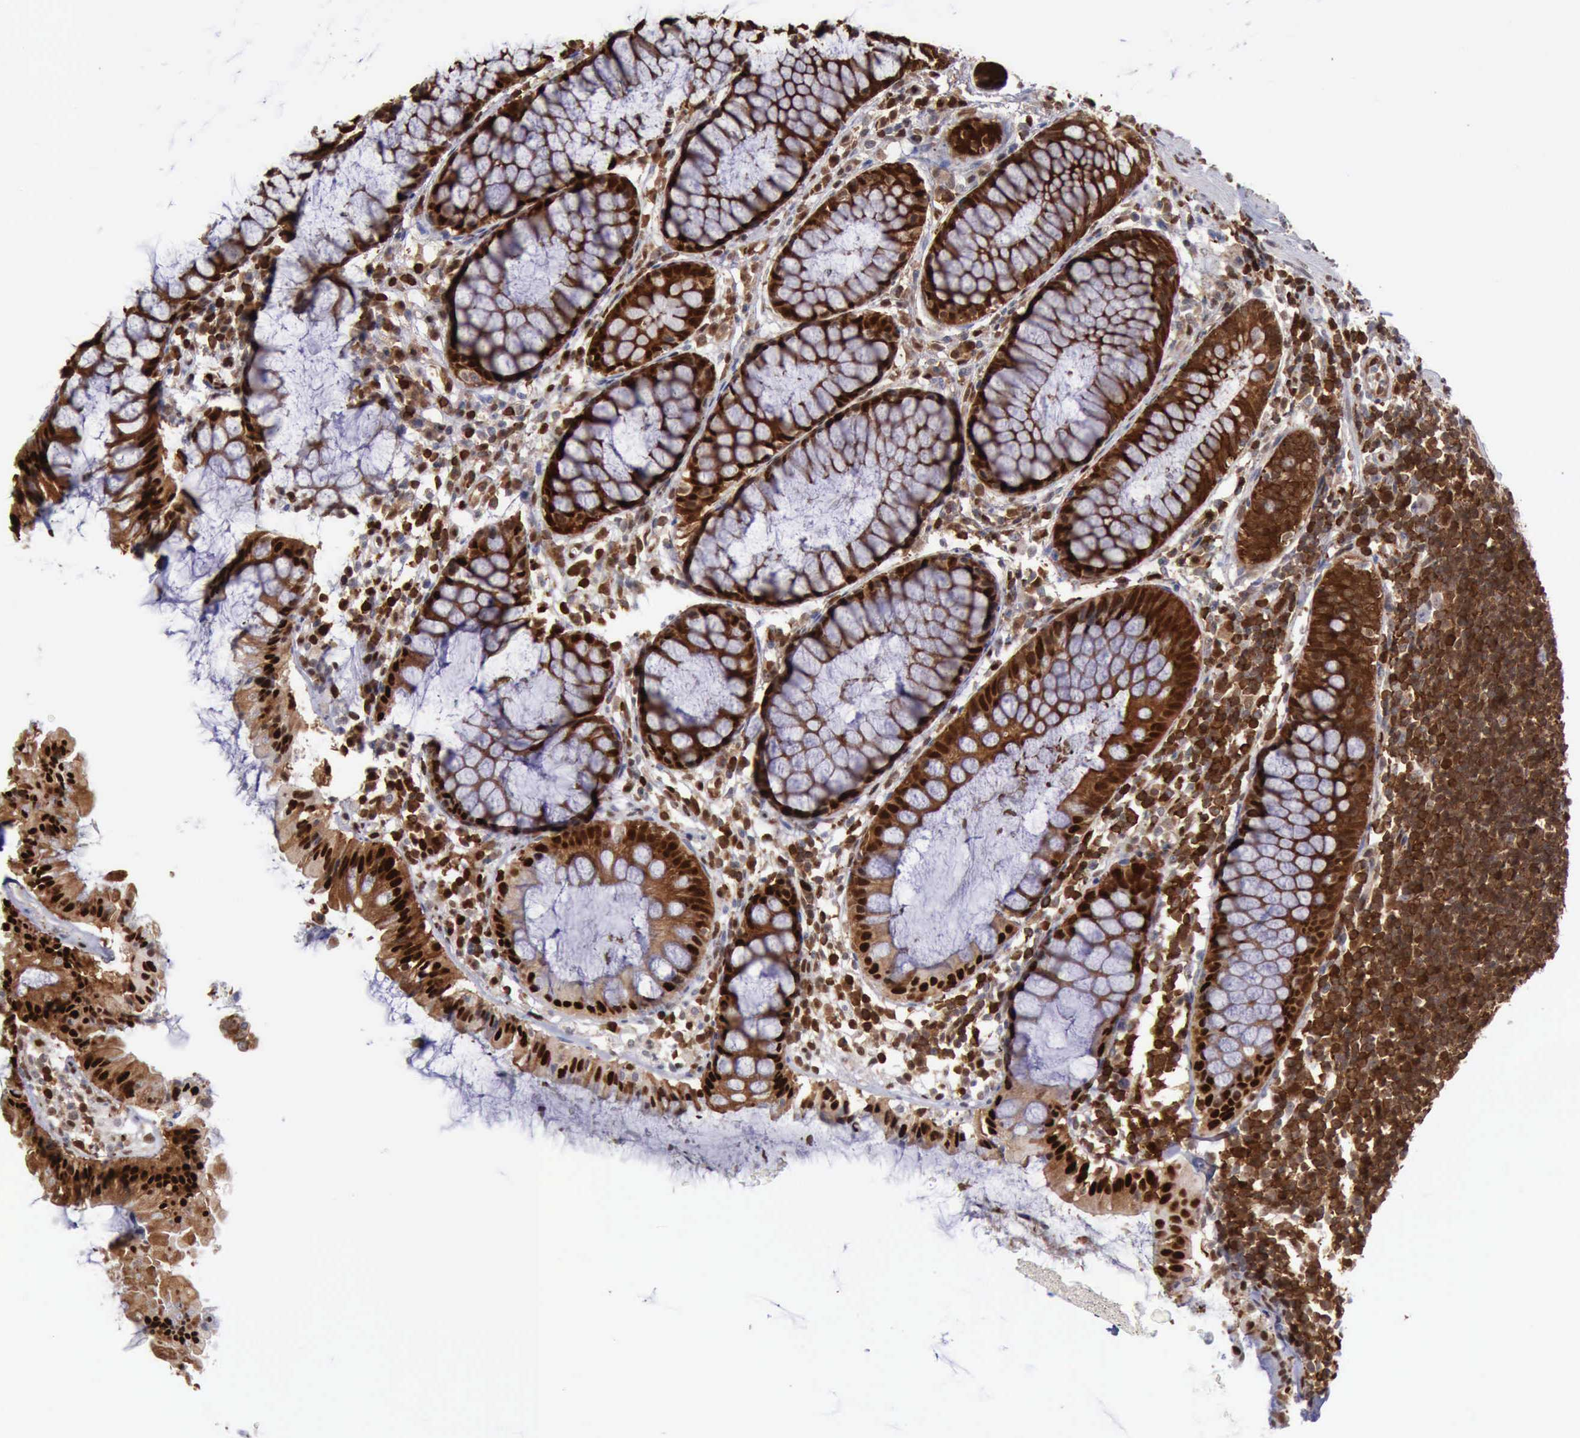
{"staining": {"intensity": "strong", "quantity": ">75%", "location": "cytoplasmic/membranous,nuclear"}, "tissue": "rectum", "cell_type": "Glandular cells", "image_type": "normal", "snomed": [{"axis": "morphology", "description": "Normal tissue, NOS"}, {"axis": "topography", "description": "Rectum"}], "caption": "High-magnification brightfield microscopy of benign rectum stained with DAB (3,3'-diaminobenzidine) (brown) and counterstained with hematoxylin (blue). glandular cells exhibit strong cytoplasmic/membranous,nuclear expression is identified in approximately>75% of cells.", "gene": "PDCD4", "patient": {"sex": "female", "age": 66}}